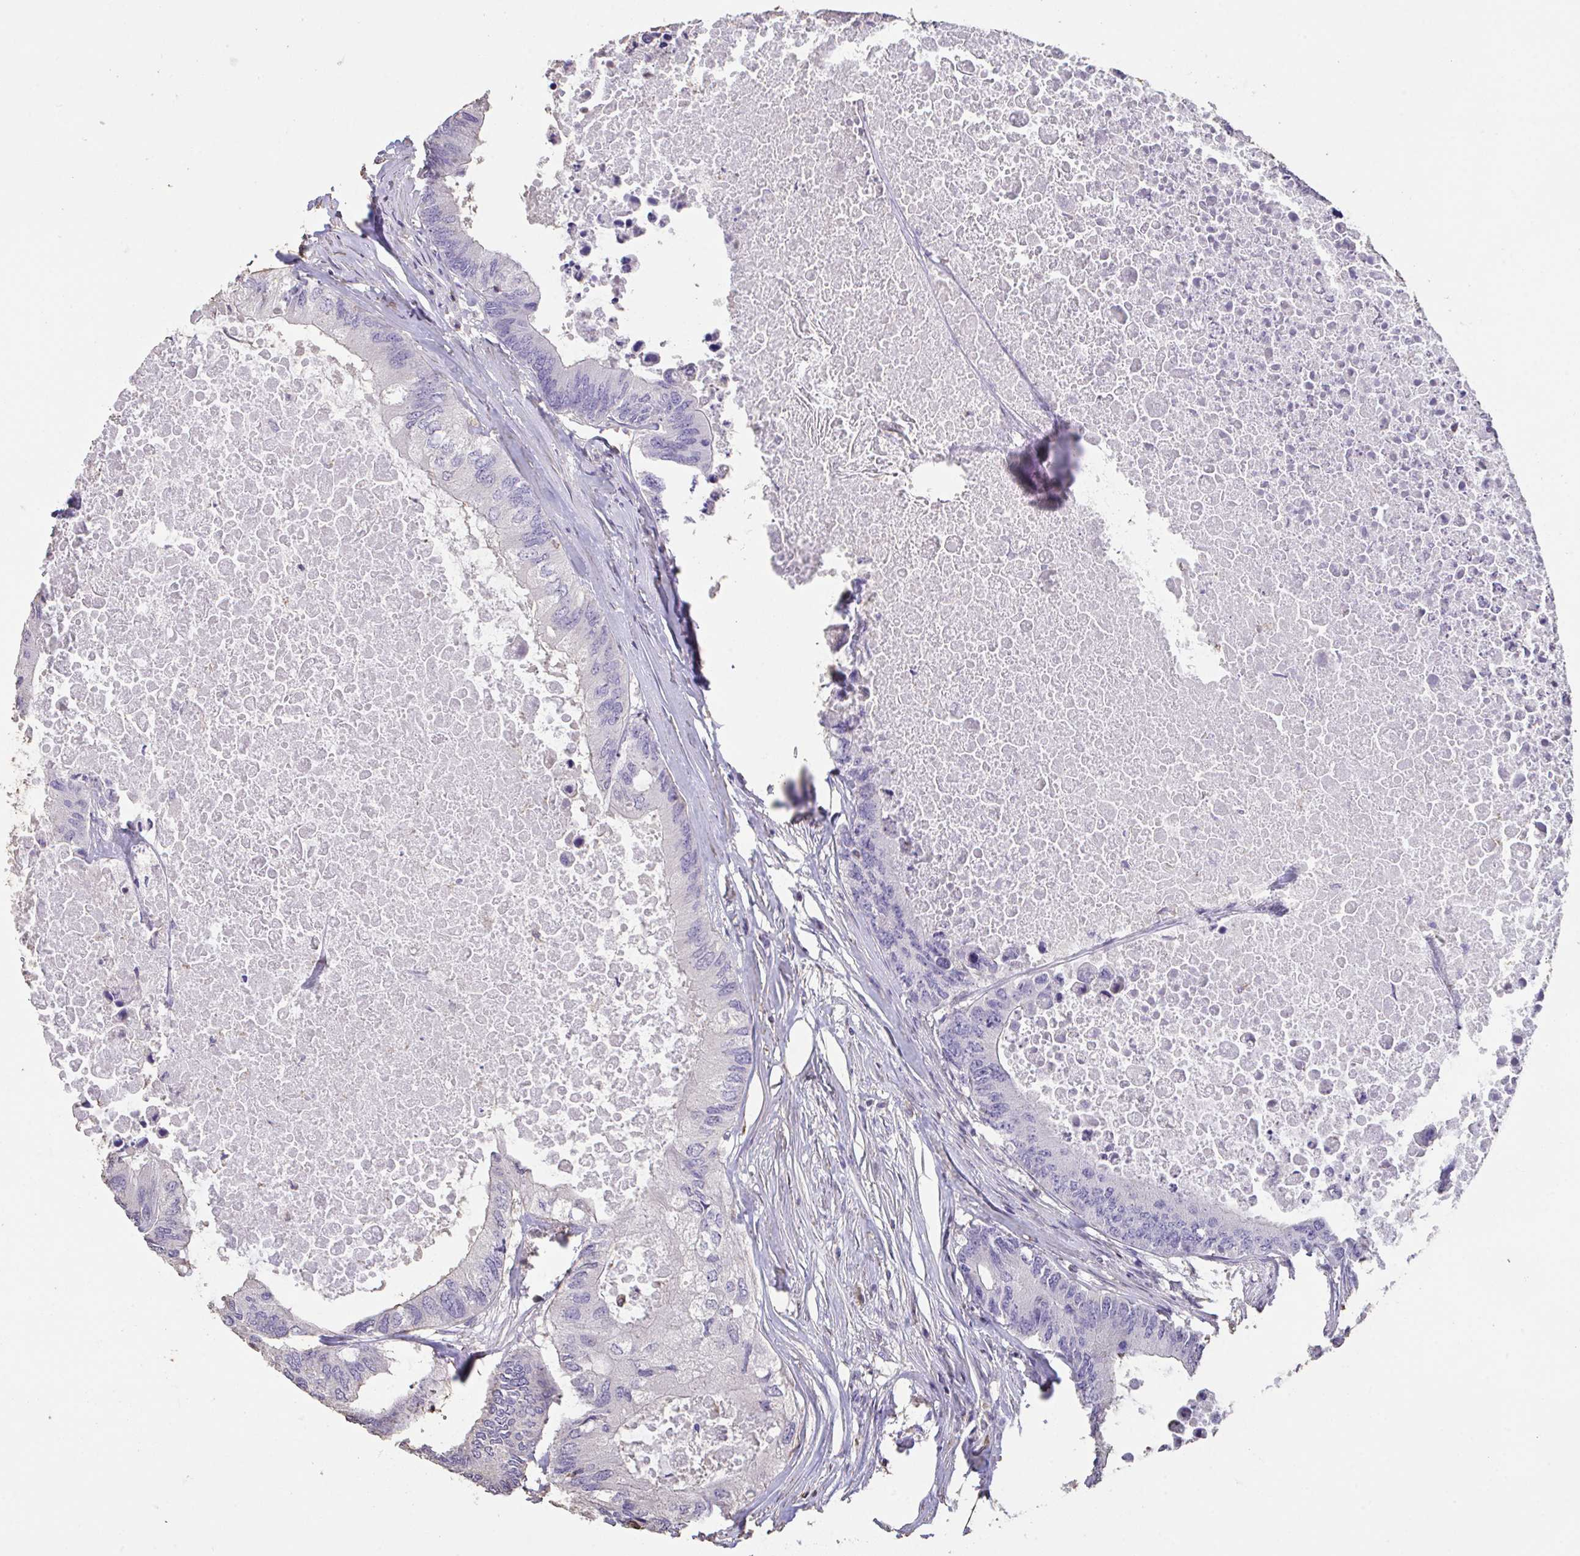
{"staining": {"intensity": "negative", "quantity": "none", "location": "none"}, "tissue": "colorectal cancer", "cell_type": "Tumor cells", "image_type": "cancer", "snomed": [{"axis": "morphology", "description": "Adenocarcinoma, NOS"}, {"axis": "topography", "description": "Colon"}], "caption": "Colorectal adenocarcinoma was stained to show a protein in brown. There is no significant positivity in tumor cells.", "gene": "IL23R", "patient": {"sex": "male", "age": 71}}